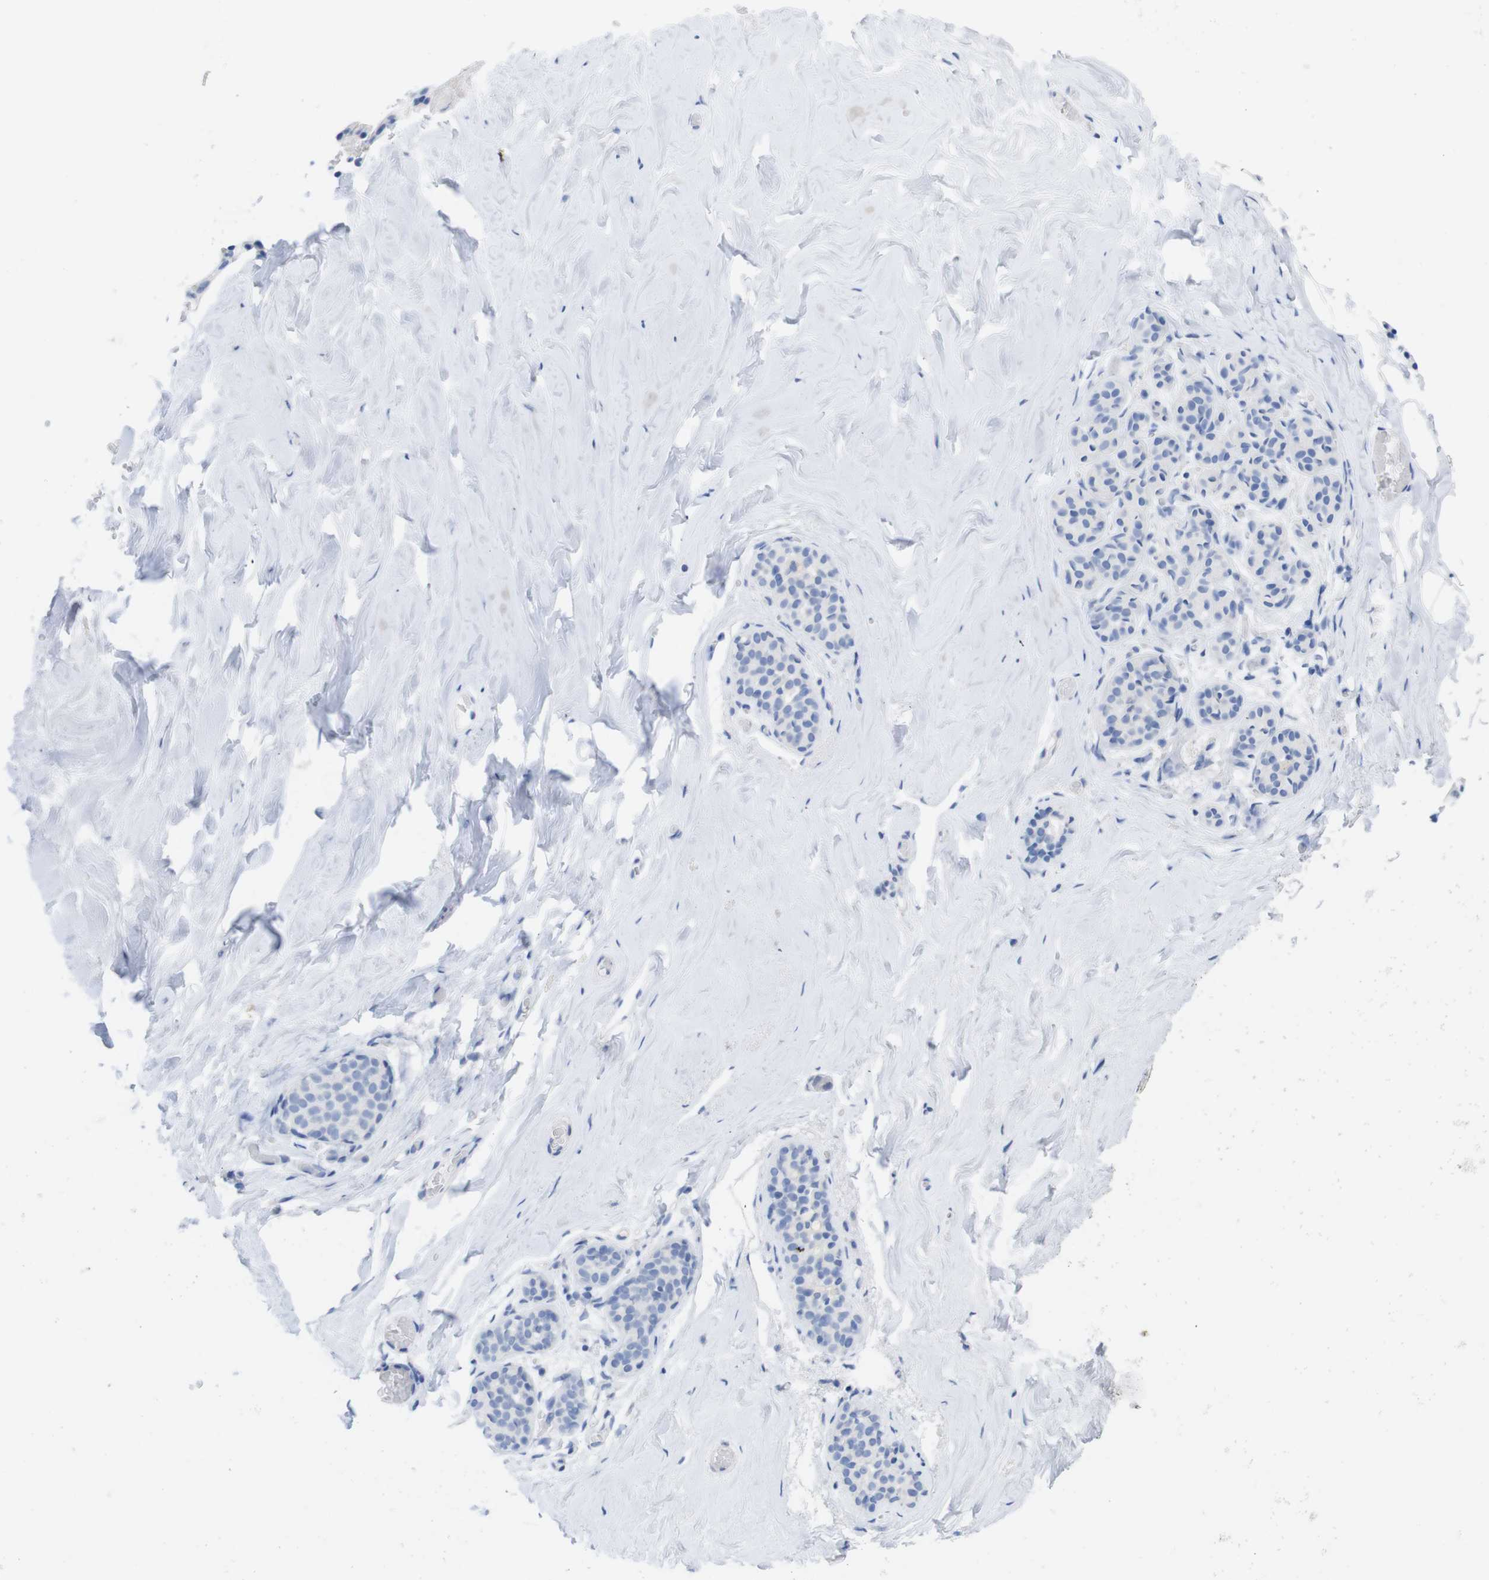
{"staining": {"intensity": "negative", "quantity": "none", "location": "none"}, "tissue": "breast", "cell_type": "Adipocytes", "image_type": "normal", "snomed": [{"axis": "morphology", "description": "Normal tissue, NOS"}, {"axis": "topography", "description": "Breast"}], "caption": "High magnification brightfield microscopy of benign breast stained with DAB (brown) and counterstained with hematoxylin (blue): adipocytes show no significant positivity.", "gene": "PNMA1", "patient": {"sex": "female", "age": 75}}